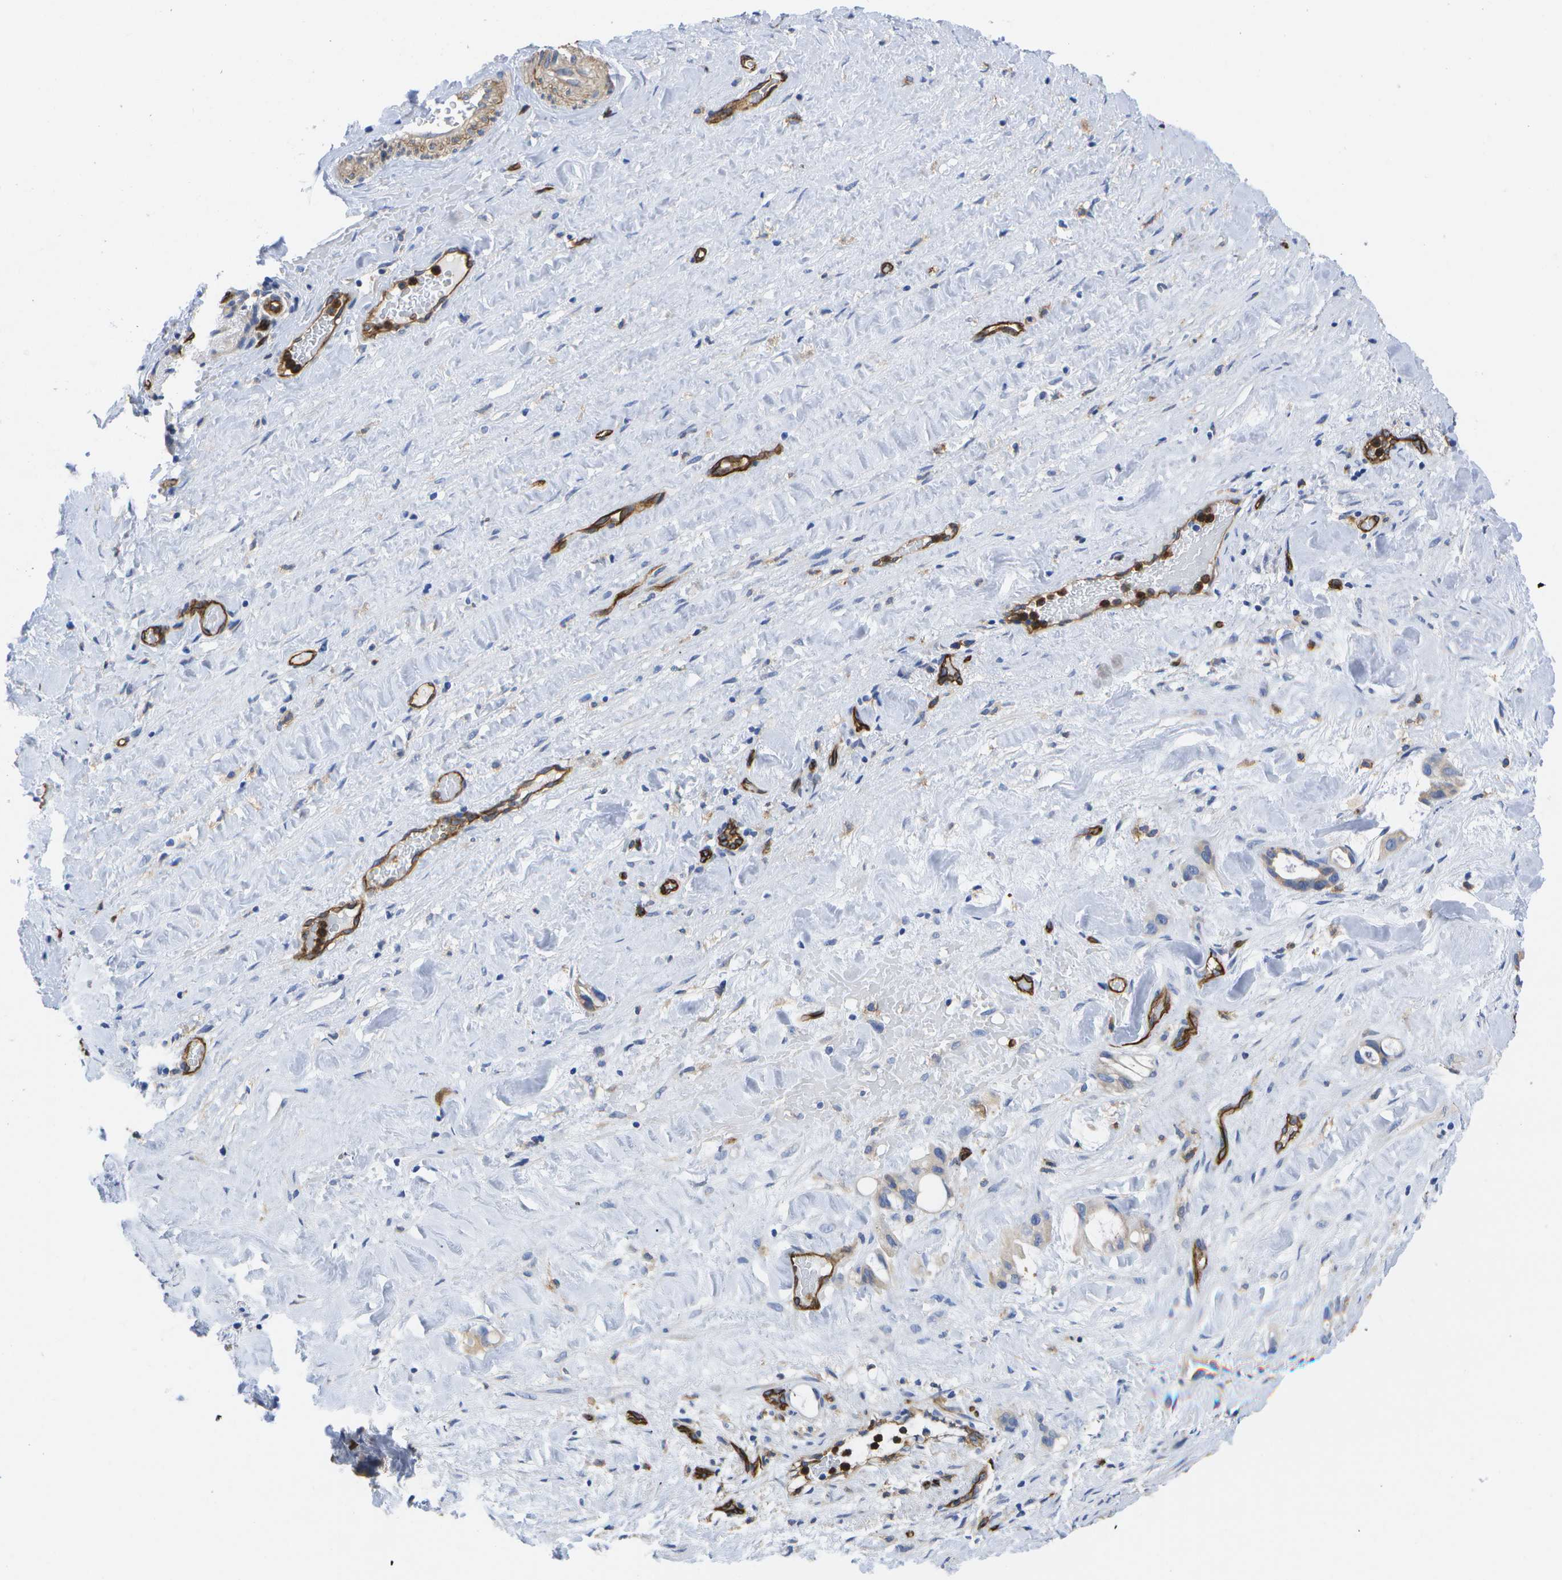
{"staining": {"intensity": "weak", "quantity": "<25%", "location": "cytoplasmic/membranous"}, "tissue": "liver cancer", "cell_type": "Tumor cells", "image_type": "cancer", "snomed": [{"axis": "morphology", "description": "Cholangiocarcinoma"}, {"axis": "topography", "description": "Liver"}], "caption": "Protein analysis of liver cholangiocarcinoma displays no significant staining in tumor cells.", "gene": "DYSF", "patient": {"sex": "female", "age": 65}}